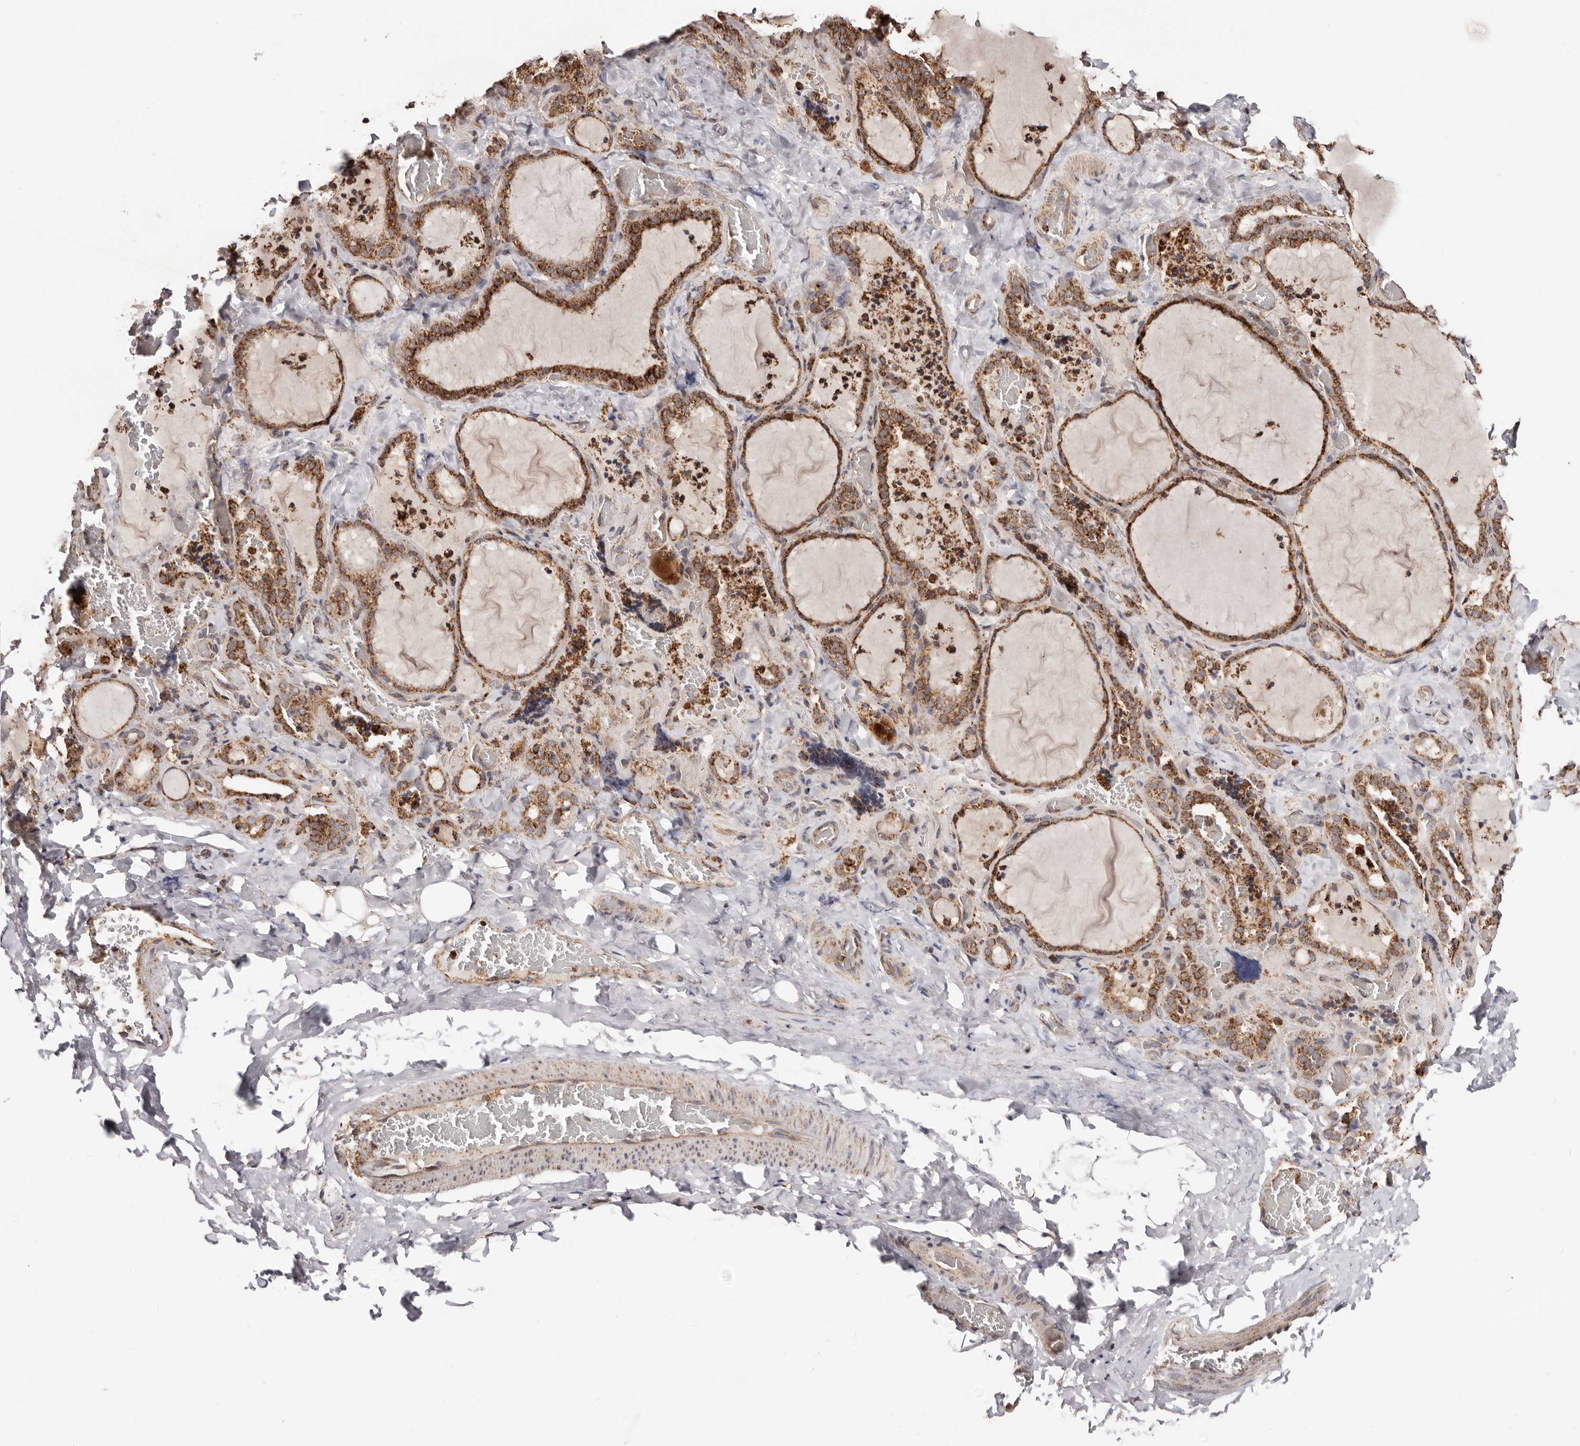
{"staining": {"intensity": "strong", "quantity": ">75%", "location": "cytoplasmic/membranous"}, "tissue": "thyroid gland", "cell_type": "Glandular cells", "image_type": "normal", "snomed": [{"axis": "morphology", "description": "Normal tissue, NOS"}, {"axis": "topography", "description": "Thyroid gland"}], "caption": "A brown stain labels strong cytoplasmic/membranous staining of a protein in glandular cells of normal human thyroid gland. (DAB (3,3'-diaminobenzidine) IHC with brightfield microscopy, high magnification).", "gene": "PRKACB", "patient": {"sex": "female", "age": 22}}